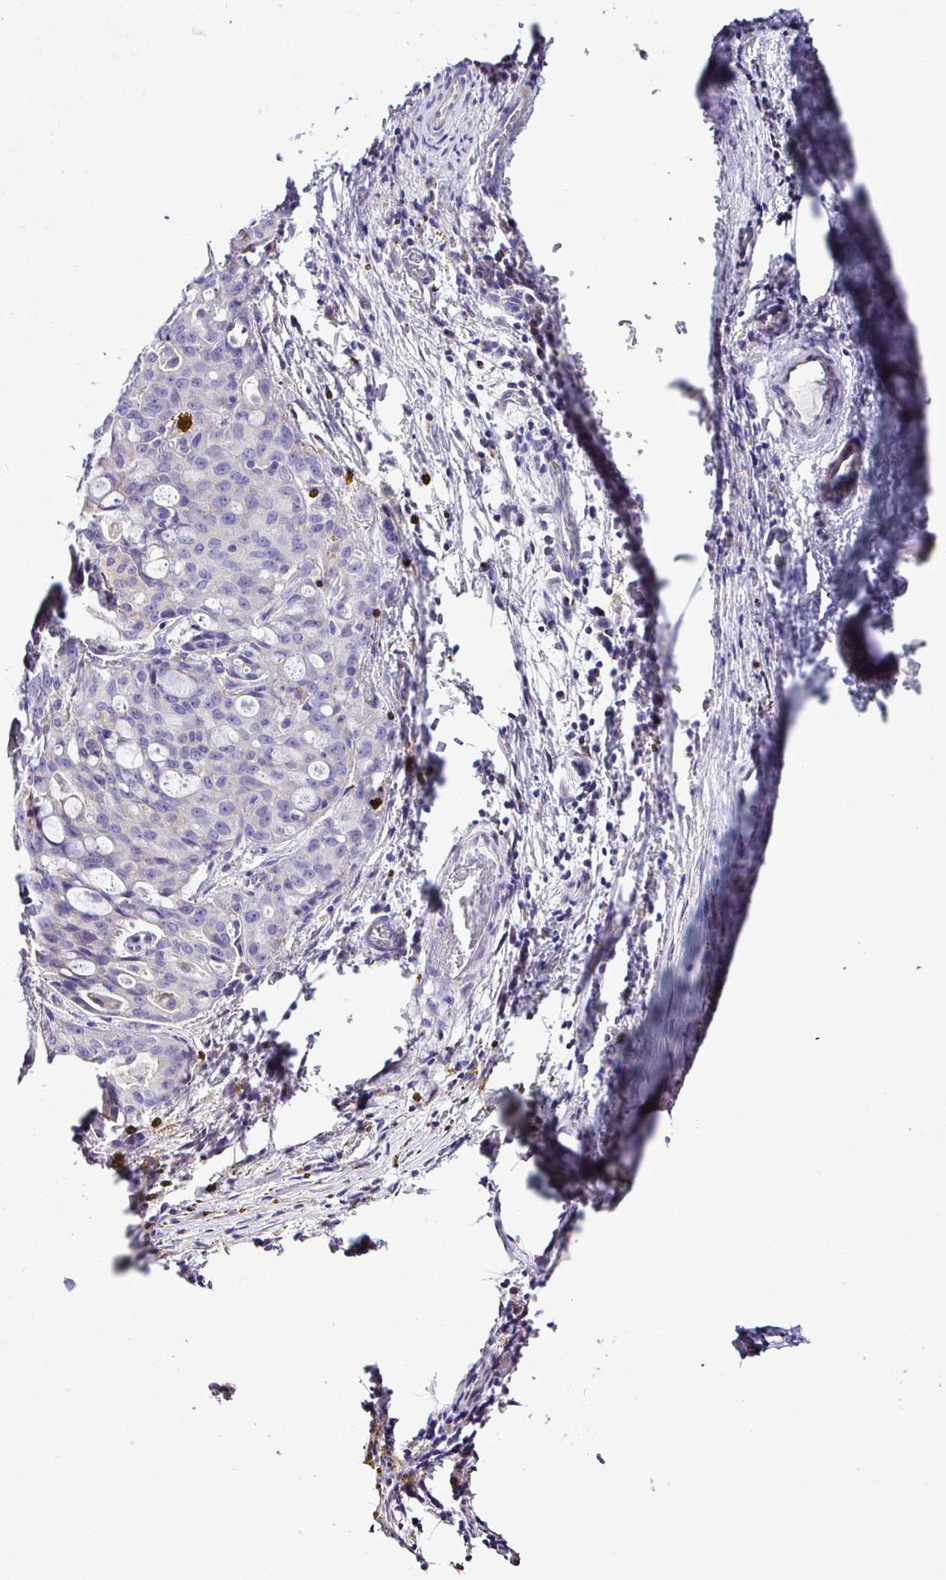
{"staining": {"intensity": "negative", "quantity": "none", "location": "none"}, "tissue": "lung cancer", "cell_type": "Tumor cells", "image_type": "cancer", "snomed": [{"axis": "morphology", "description": "Adenocarcinoma, NOS"}, {"axis": "topography", "description": "Lung"}], "caption": "Adenocarcinoma (lung) was stained to show a protein in brown. There is no significant positivity in tumor cells.", "gene": "OR4P4", "patient": {"sex": "female", "age": 44}}